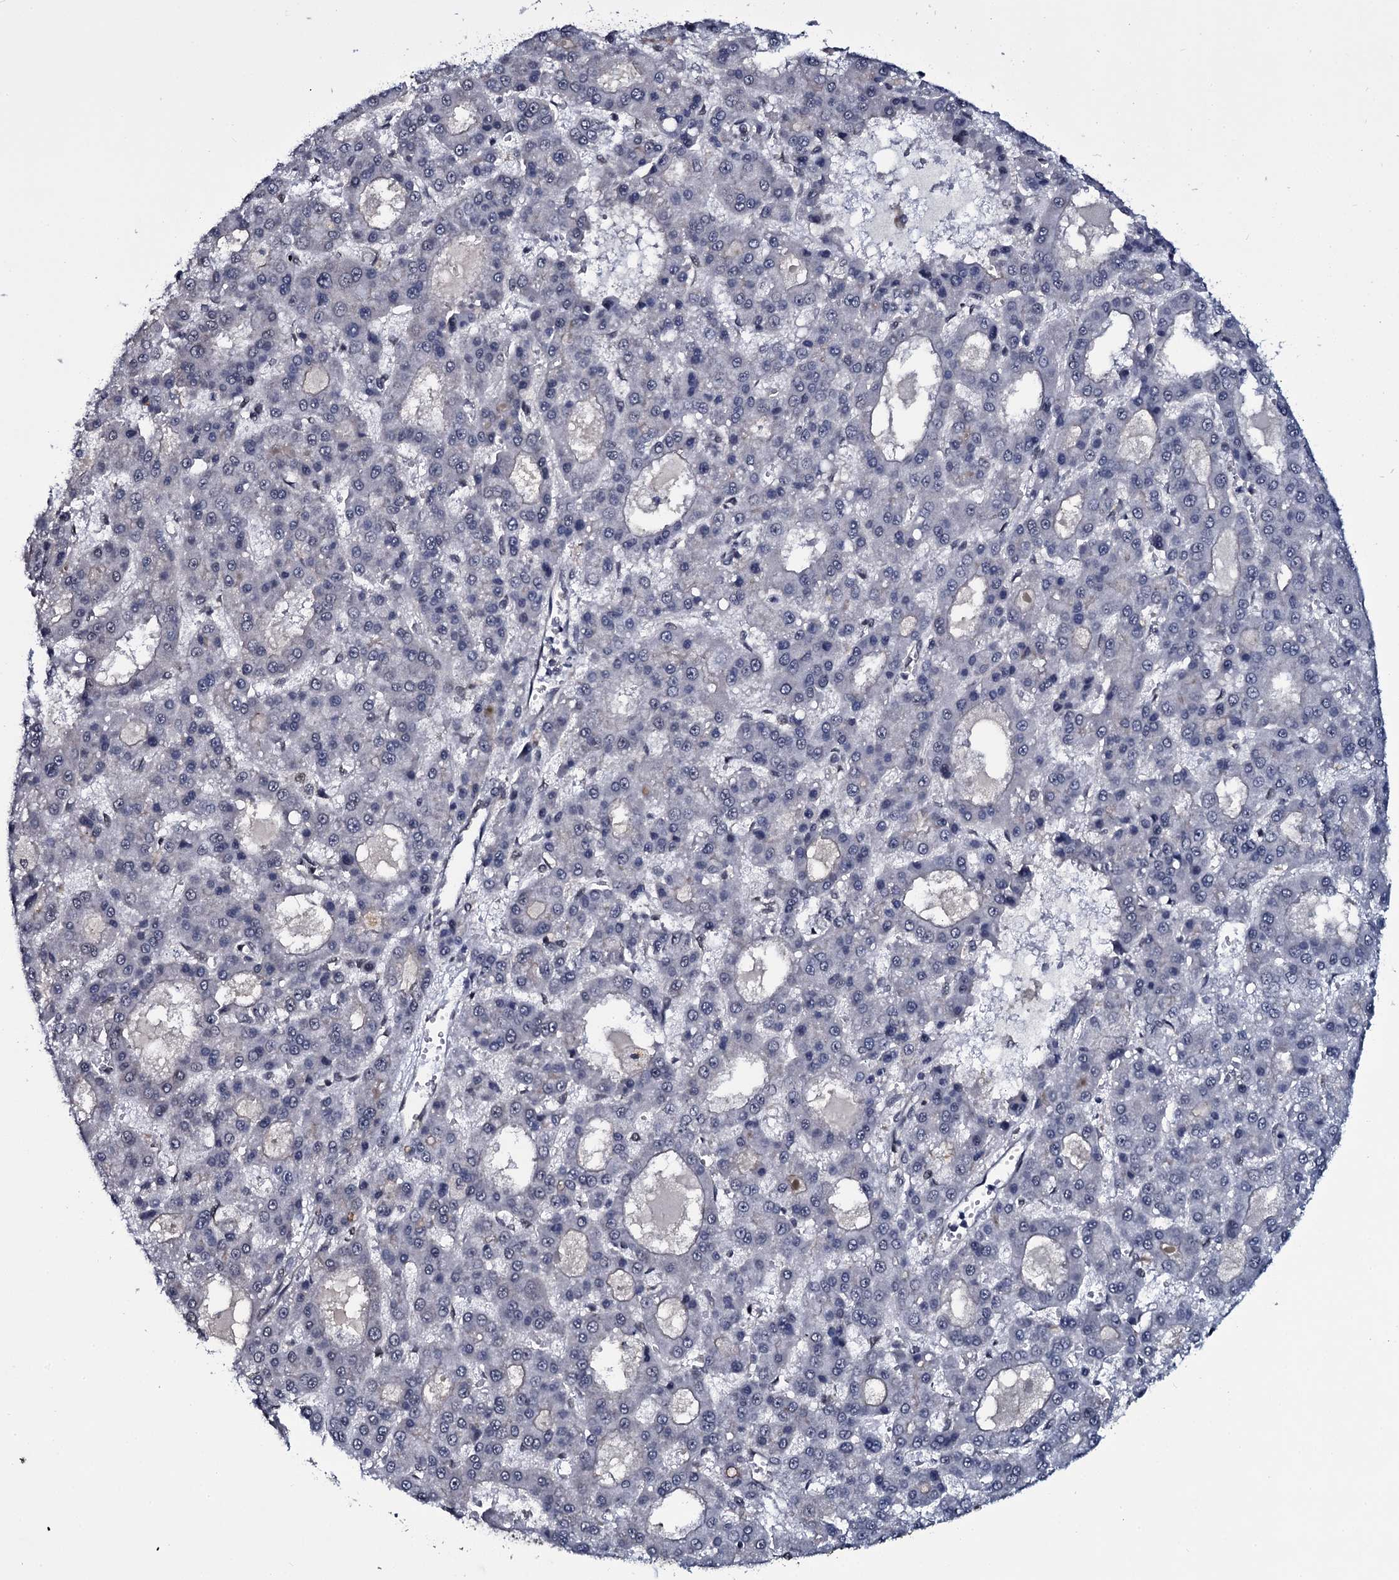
{"staining": {"intensity": "negative", "quantity": "none", "location": "none"}, "tissue": "liver cancer", "cell_type": "Tumor cells", "image_type": "cancer", "snomed": [{"axis": "morphology", "description": "Carcinoma, Hepatocellular, NOS"}, {"axis": "topography", "description": "Liver"}], "caption": "Immunohistochemical staining of liver hepatocellular carcinoma reveals no significant positivity in tumor cells.", "gene": "SH2D4B", "patient": {"sex": "male", "age": 70}}